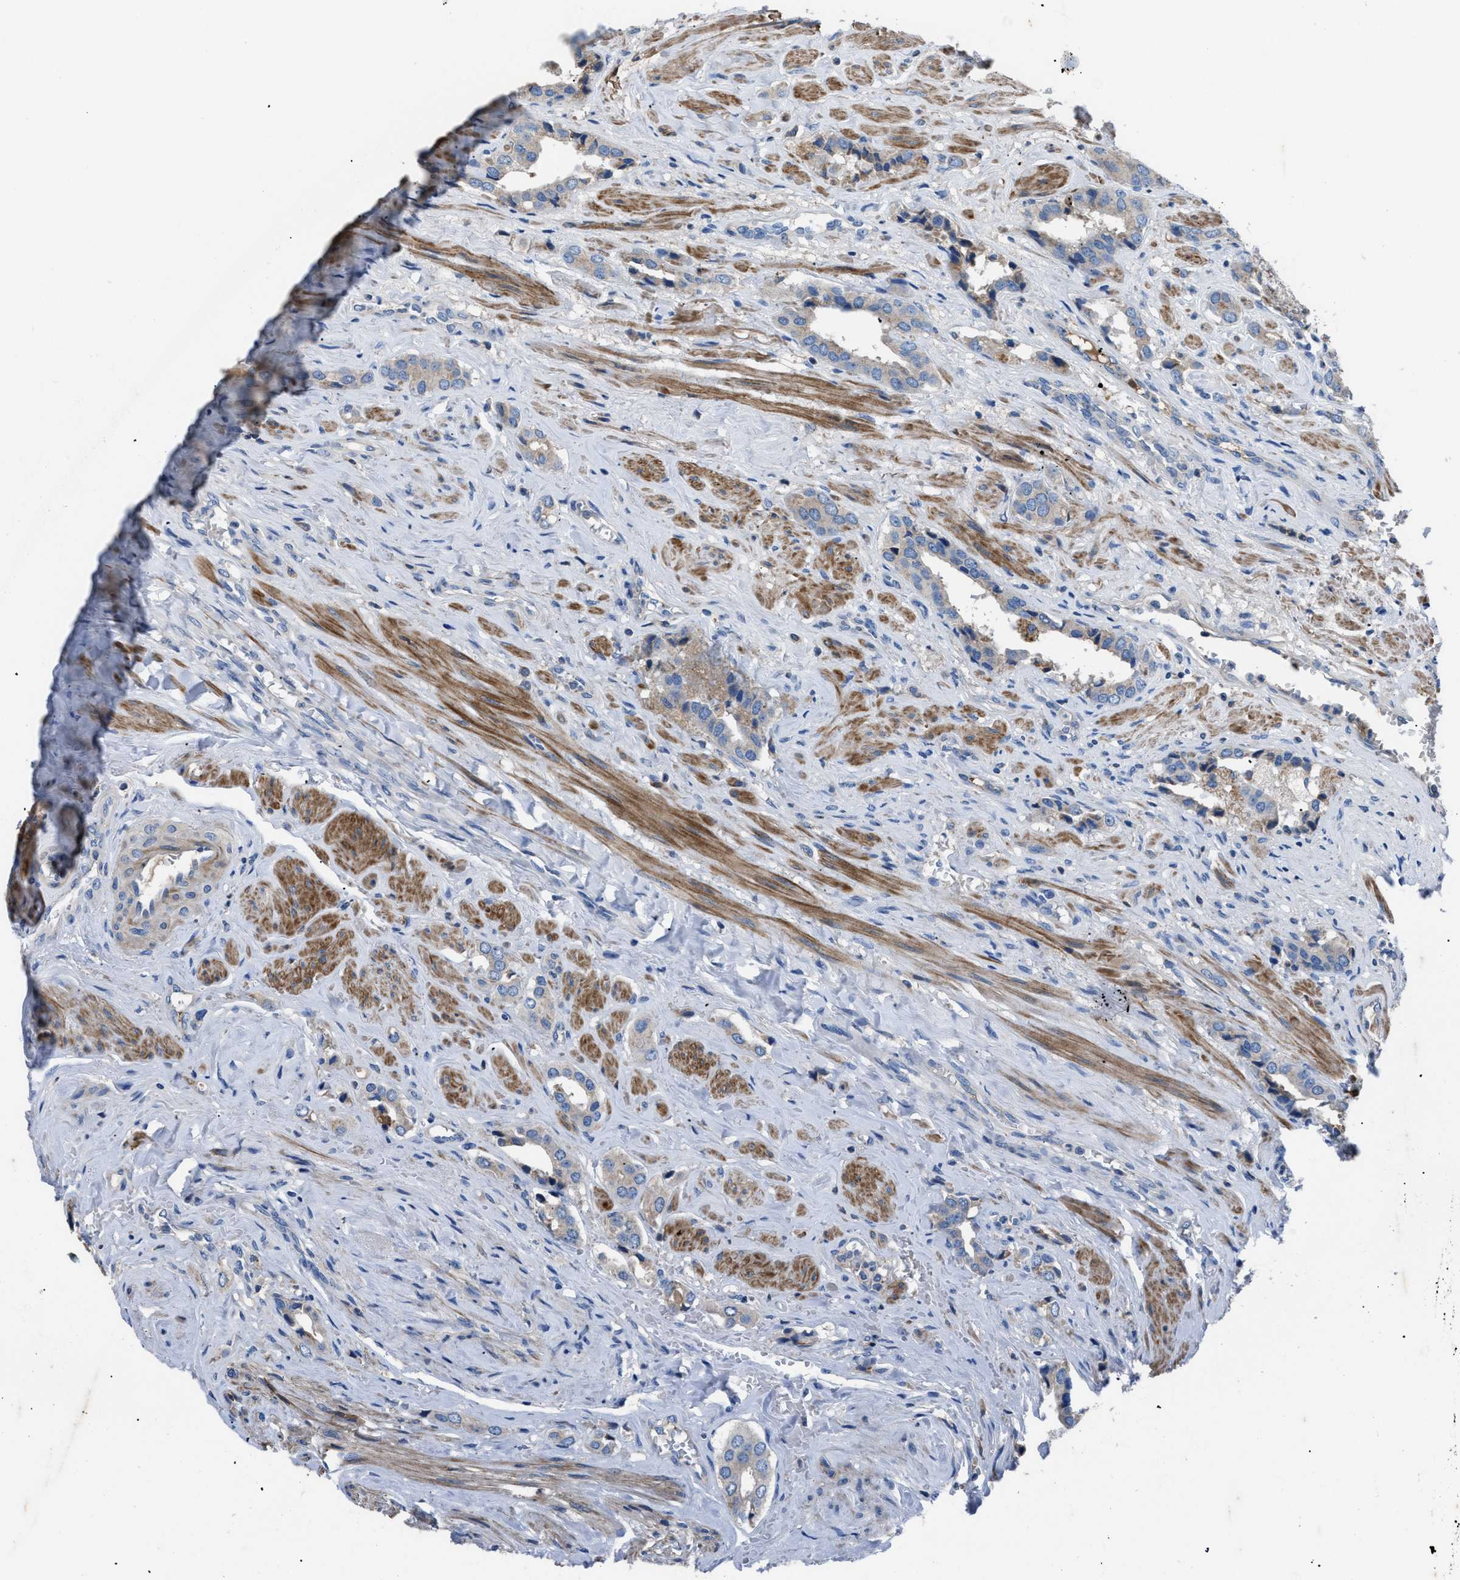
{"staining": {"intensity": "negative", "quantity": "none", "location": "none"}, "tissue": "prostate cancer", "cell_type": "Tumor cells", "image_type": "cancer", "snomed": [{"axis": "morphology", "description": "Adenocarcinoma, High grade"}, {"axis": "topography", "description": "Prostate"}], "caption": "Prostate cancer was stained to show a protein in brown. There is no significant staining in tumor cells.", "gene": "SGCZ", "patient": {"sex": "male", "age": 52}}